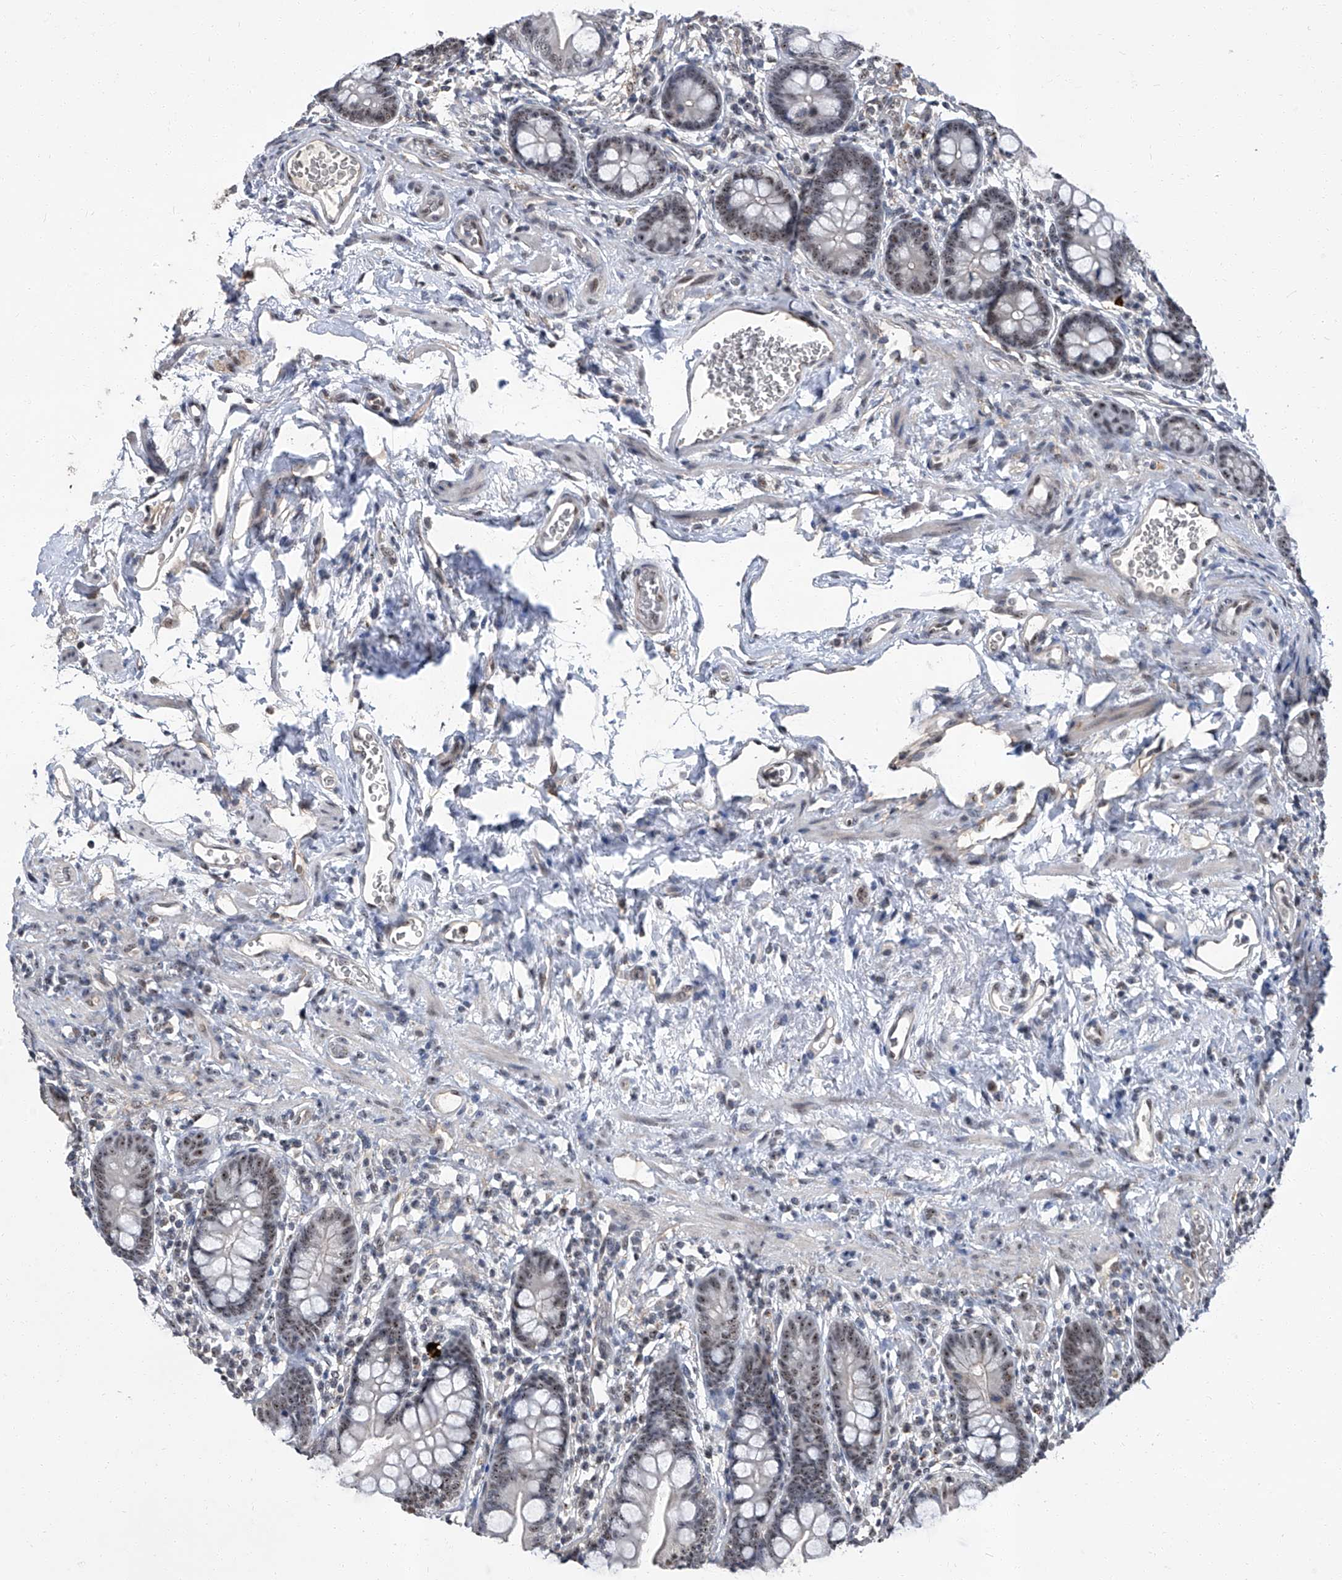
{"staining": {"intensity": "weak", "quantity": "<25%", "location": "nuclear"}, "tissue": "small intestine", "cell_type": "Glandular cells", "image_type": "normal", "snomed": [{"axis": "morphology", "description": "Normal tissue, NOS"}, {"axis": "topography", "description": "Small intestine"}], "caption": "IHC histopathology image of benign small intestine stained for a protein (brown), which reveals no staining in glandular cells. The staining was performed using DAB to visualize the protein expression in brown, while the nuclei were stained in blue with hematoxylin (Magnification: 20x).", "gene": "CMTR1", "patient": {"sex": "male", "age": 52}}